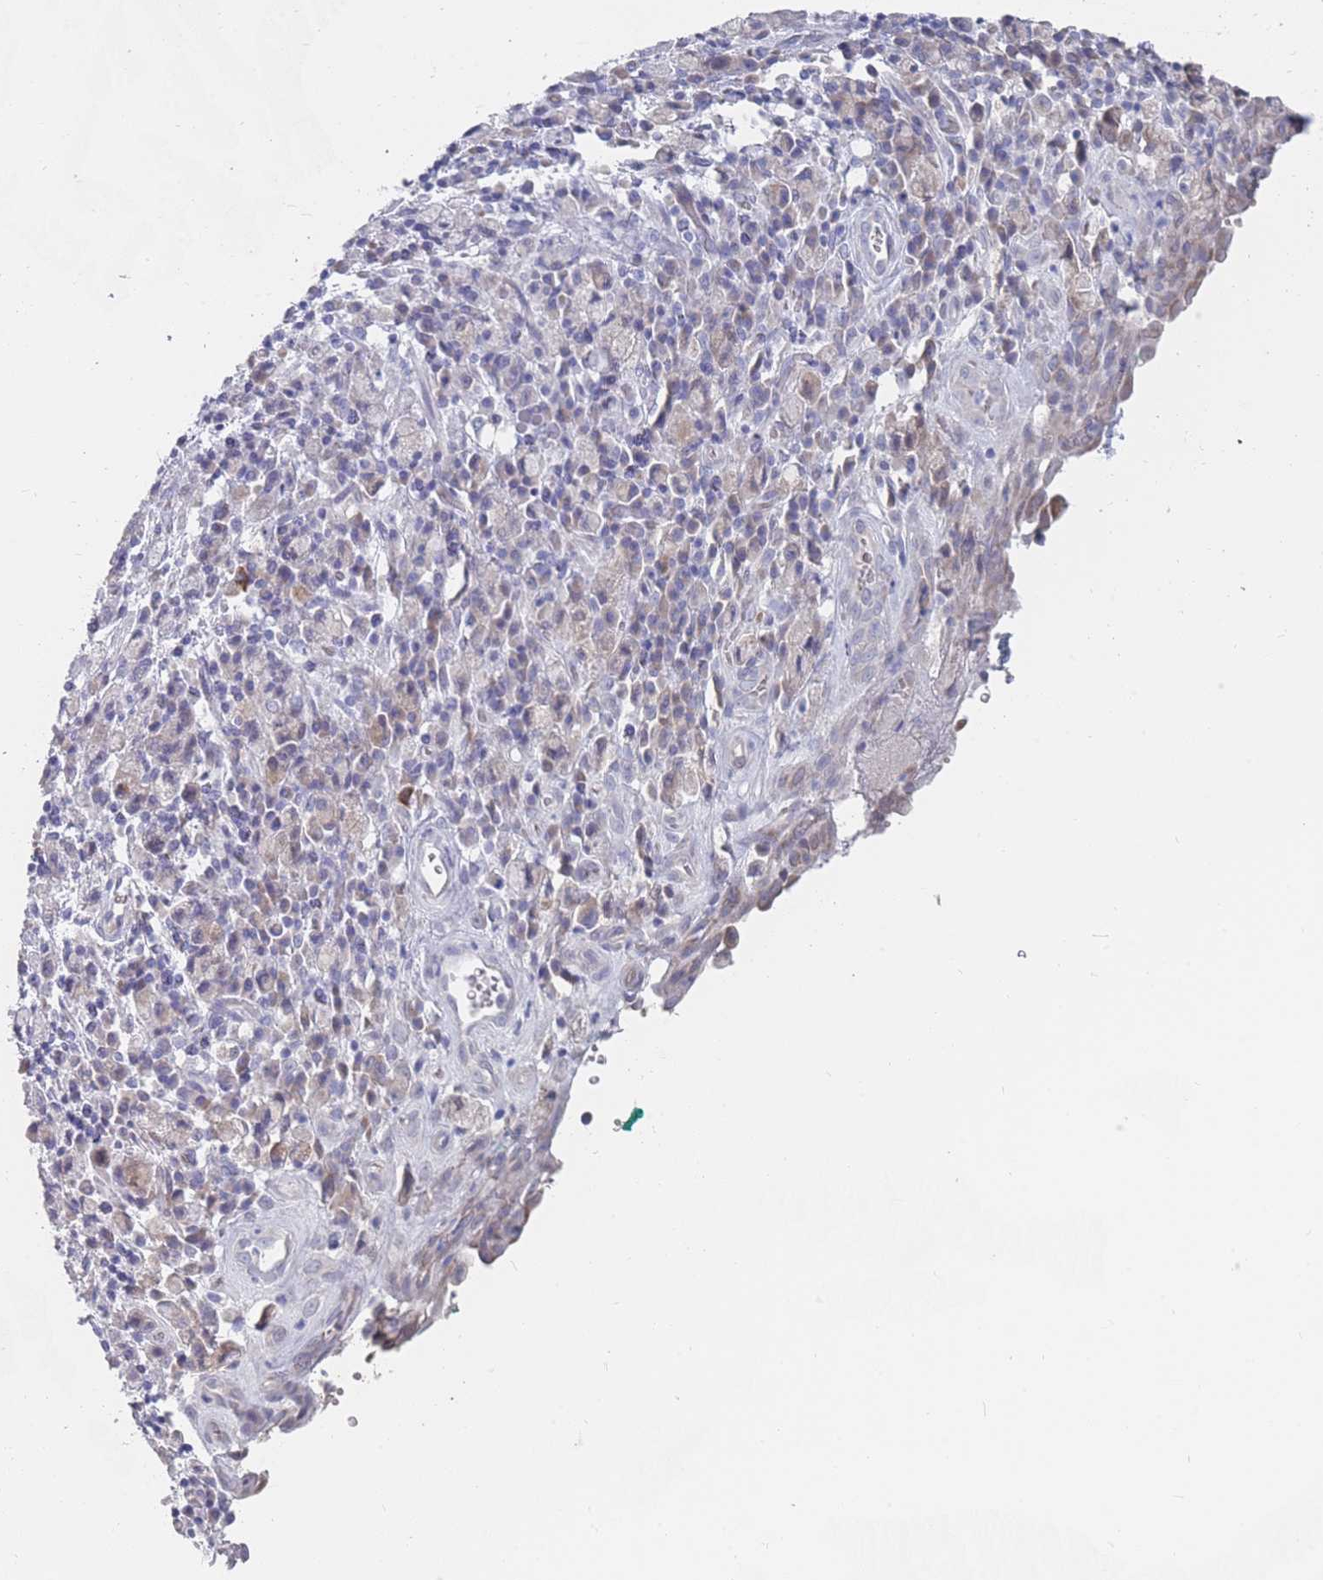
{"staining": {"intensity": "negative", "quantity": "none", "location": "none"}, "tissue": "stomach cancer", "cell_type": "Tumor cells", "image_type": "cancer", "snomed": [{"axis": "morphology", "description": "Adenocarcinoma, NOS"}, {"axis": "topography", "description": "Stomach"}], "caption": "A high-resolution photomicrograph shows immunohistochemistry (IHC) staining of stomach cancer (adenocarcinoma), which shows no significant positivity in tumor cells. (DAB IHC, high magnification).", "gene": "PIGU", "patient": {"sex": "male", "age": 77}}